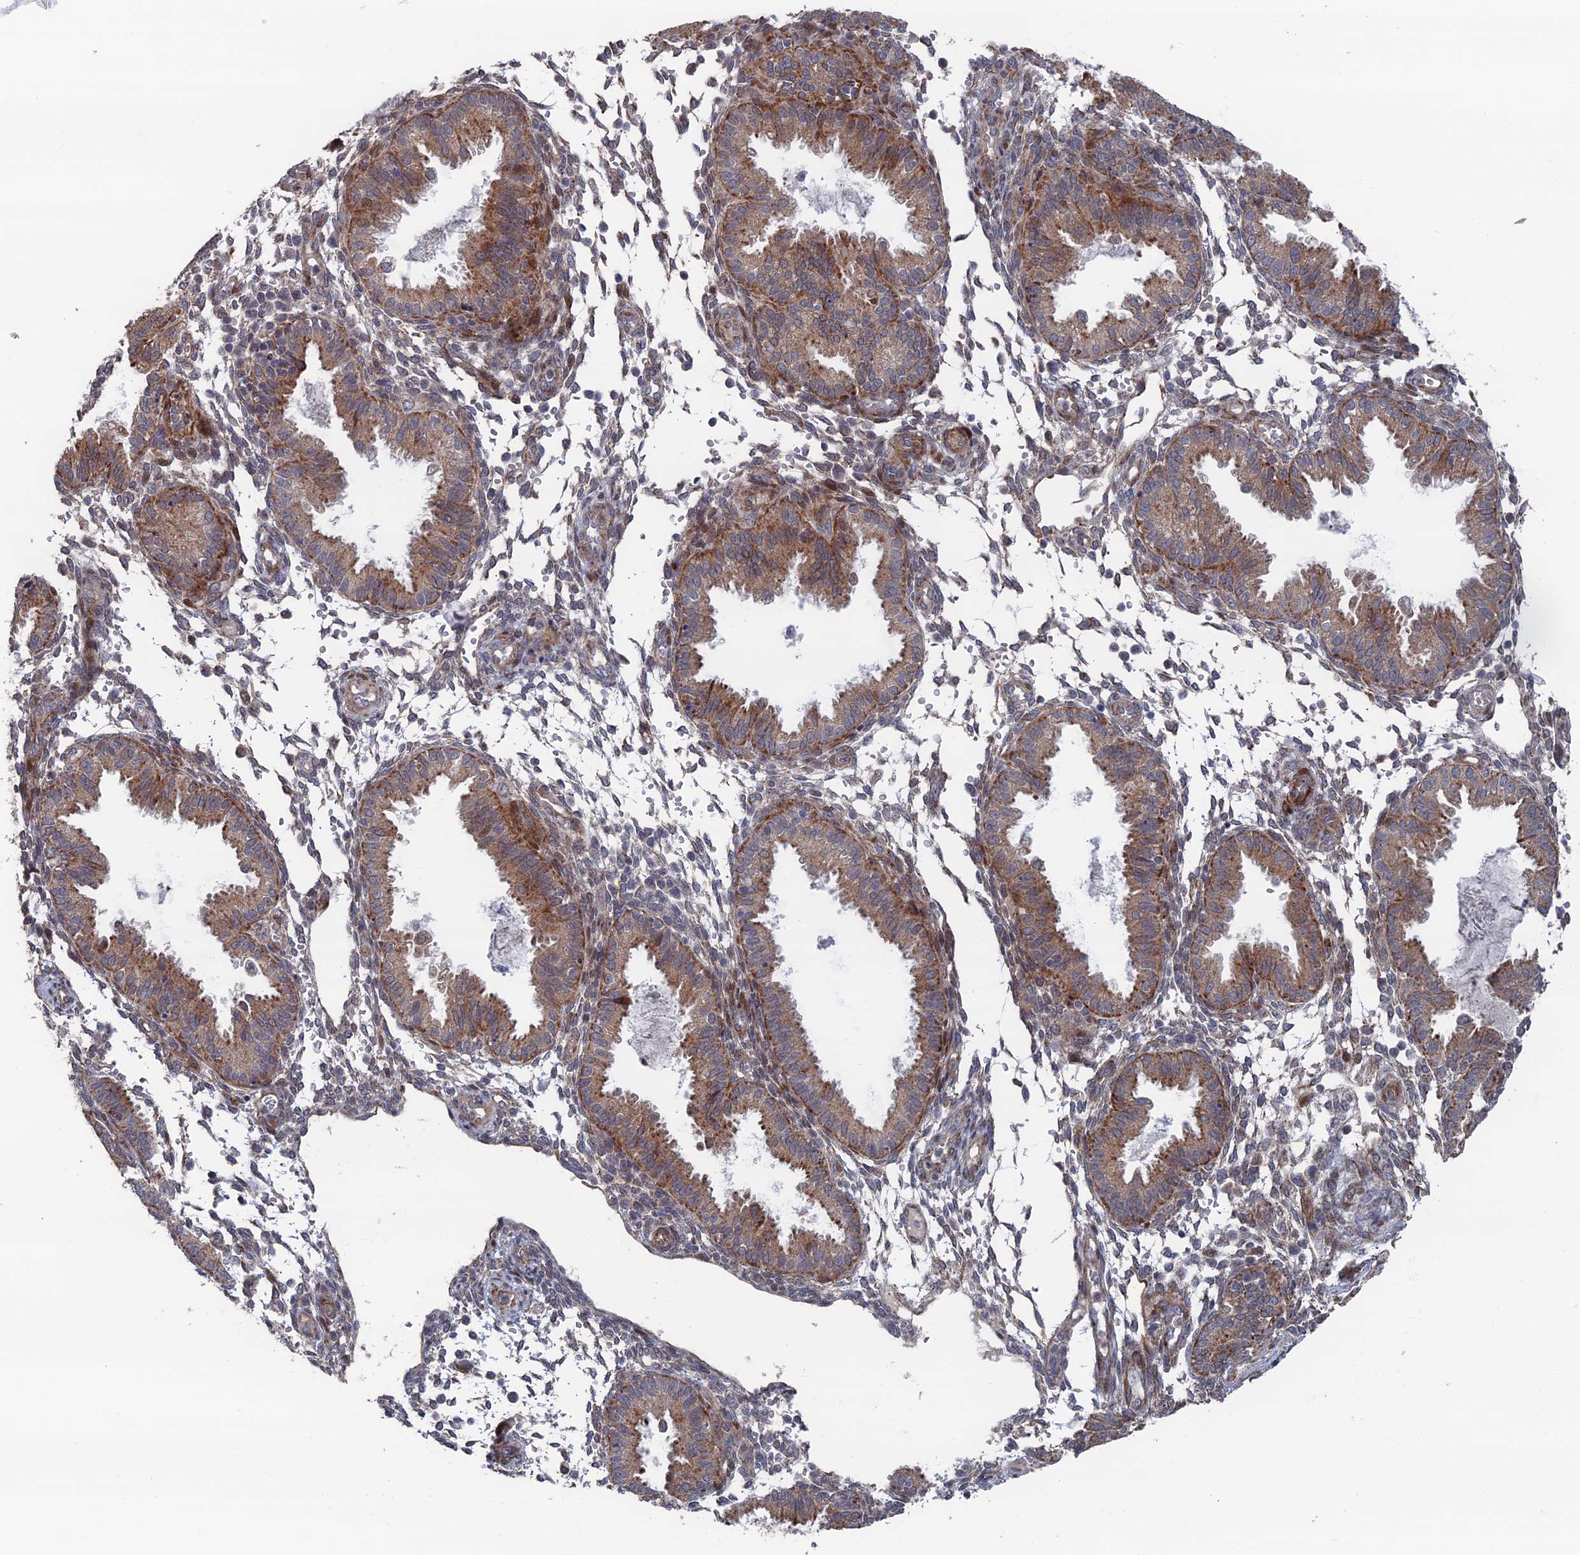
{"staining": {"intensity": "negative", "quantity": "none", "location": "none"}, "tissue": "endometrium", "cell_type": "Cells in endometrial stroma", "image_type": "normal", "snomed": [{"axis": "morphology", "description": "Normal tissue, NOS"}, {"axis": "topography", "description": "Endometrium"}], "caption": "There is no significant staining in cells in endometrial stroma of endometrium. Nuclei are stained in blue.", "gene": "GTF2IRD1", "patient": {"sex": "female", "age": 33}}